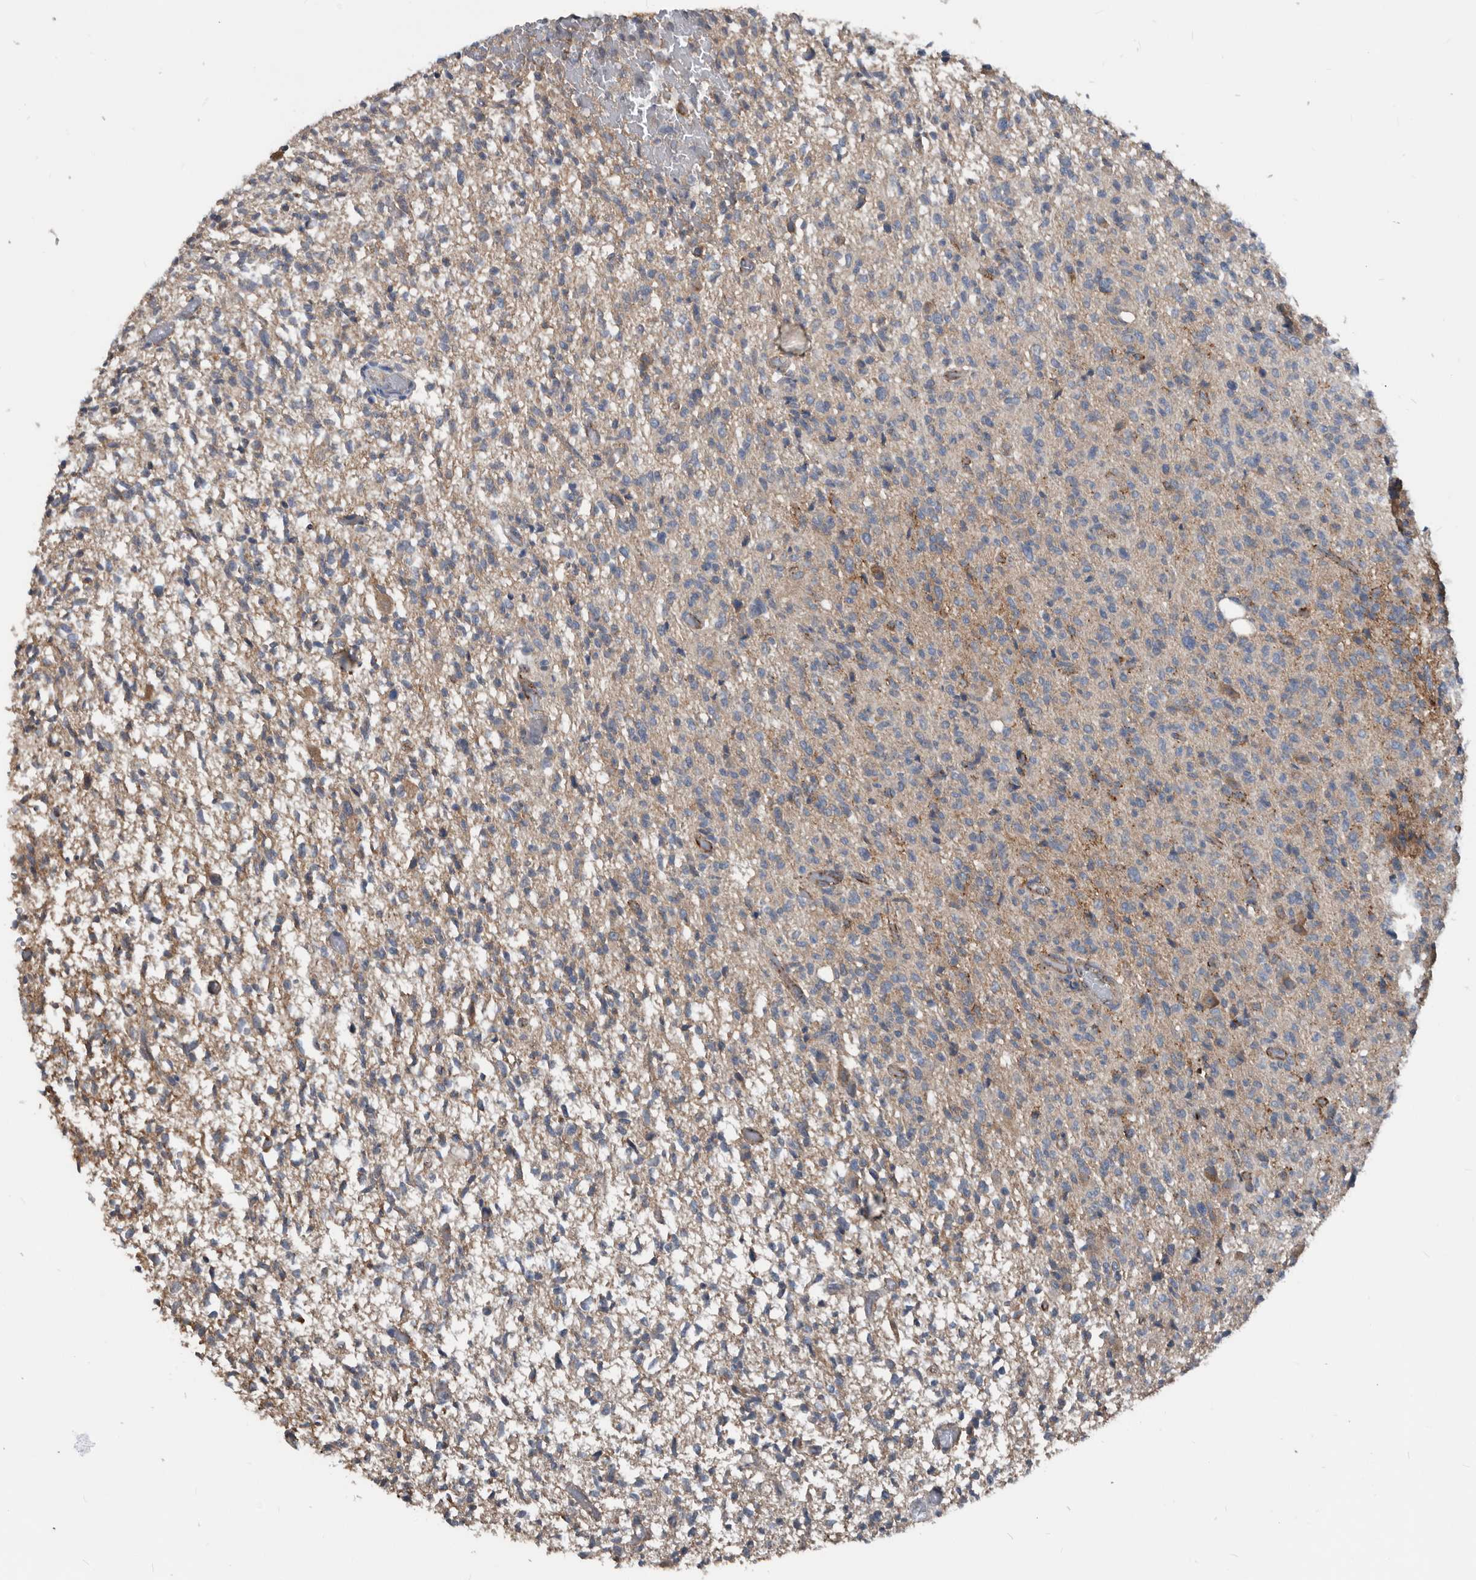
{"staining": {"intensity": "weak", "quantity": "25%-75%", "location": "cytoplasmic/membranous"}, "tissue": "glioma", "cell_type": "Tumor cells", "image_type": "cancer", "snomed": [{"axis": "morphology", "description": "Glioma, malignant, High grade"}, {"axis": "topography", "description": "Brain"}], "caption": "Human malignant glioma (high-grade) stained with a protein marker exhibits weak staining in tumor cells.", "gene": "AFAP1", "patient": {"sex": "female", "age": 57}}